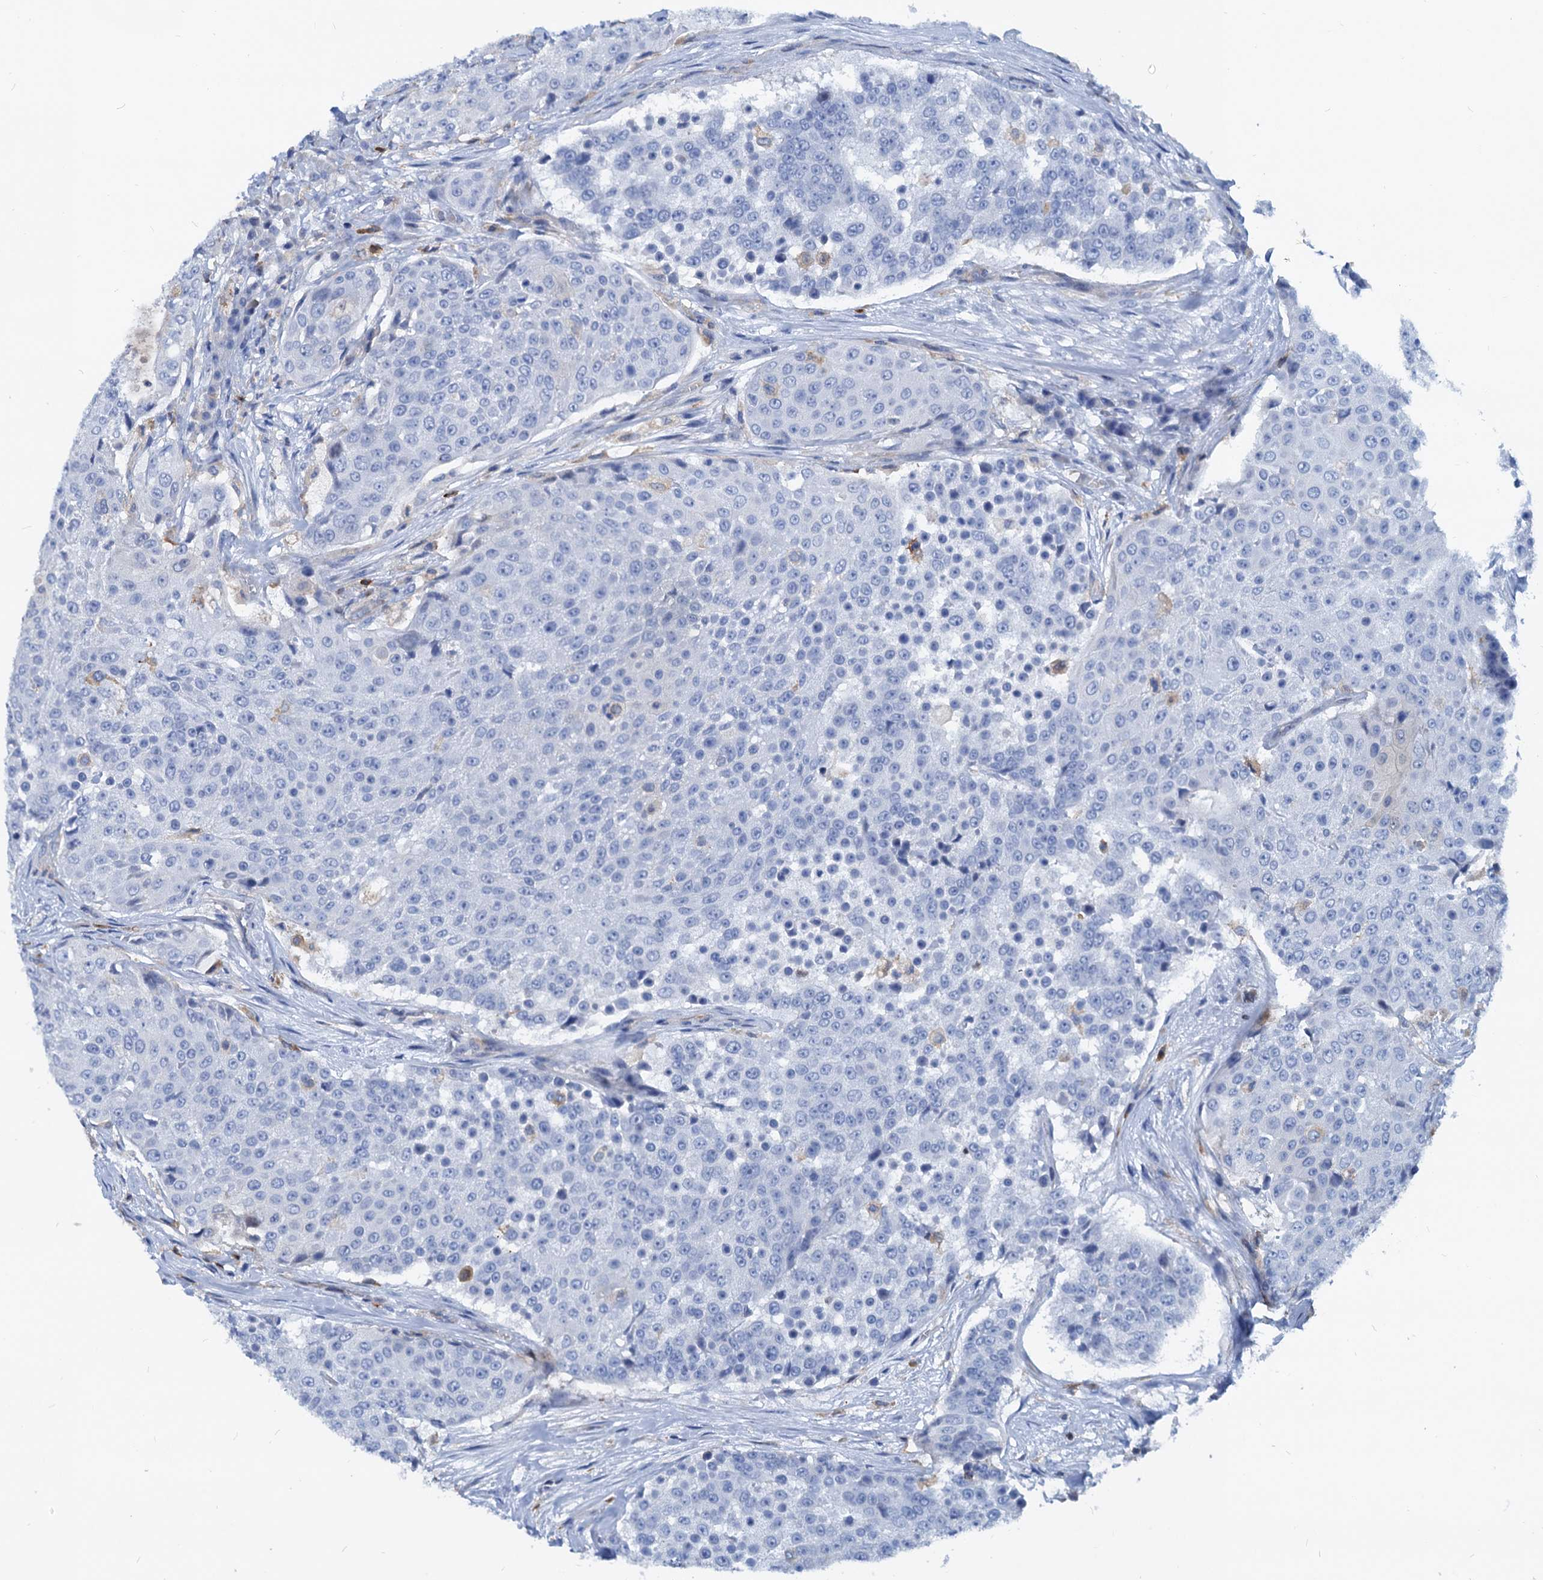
{"staining": {"intensity": "negative", "quantity": "none", "location": "none"}, "tissue": "urothelial cancer", "cell_type": "Tumor cells", "image_type": "cancer", "snomed": [{"axis": "morphology", "description": "Urothelial carcinoma, High grade"}, {"axis": "topography", "description": "Urinary bladder"}], "caption": "Immunohistochemistry micrograph of neoplastic tissue: high-grade urothelial carcinoma stained with DAB displays no significant protein positivity in tumor cells.", "gene": "LCP2", "patient": {"sex": "female", "age": 63}}